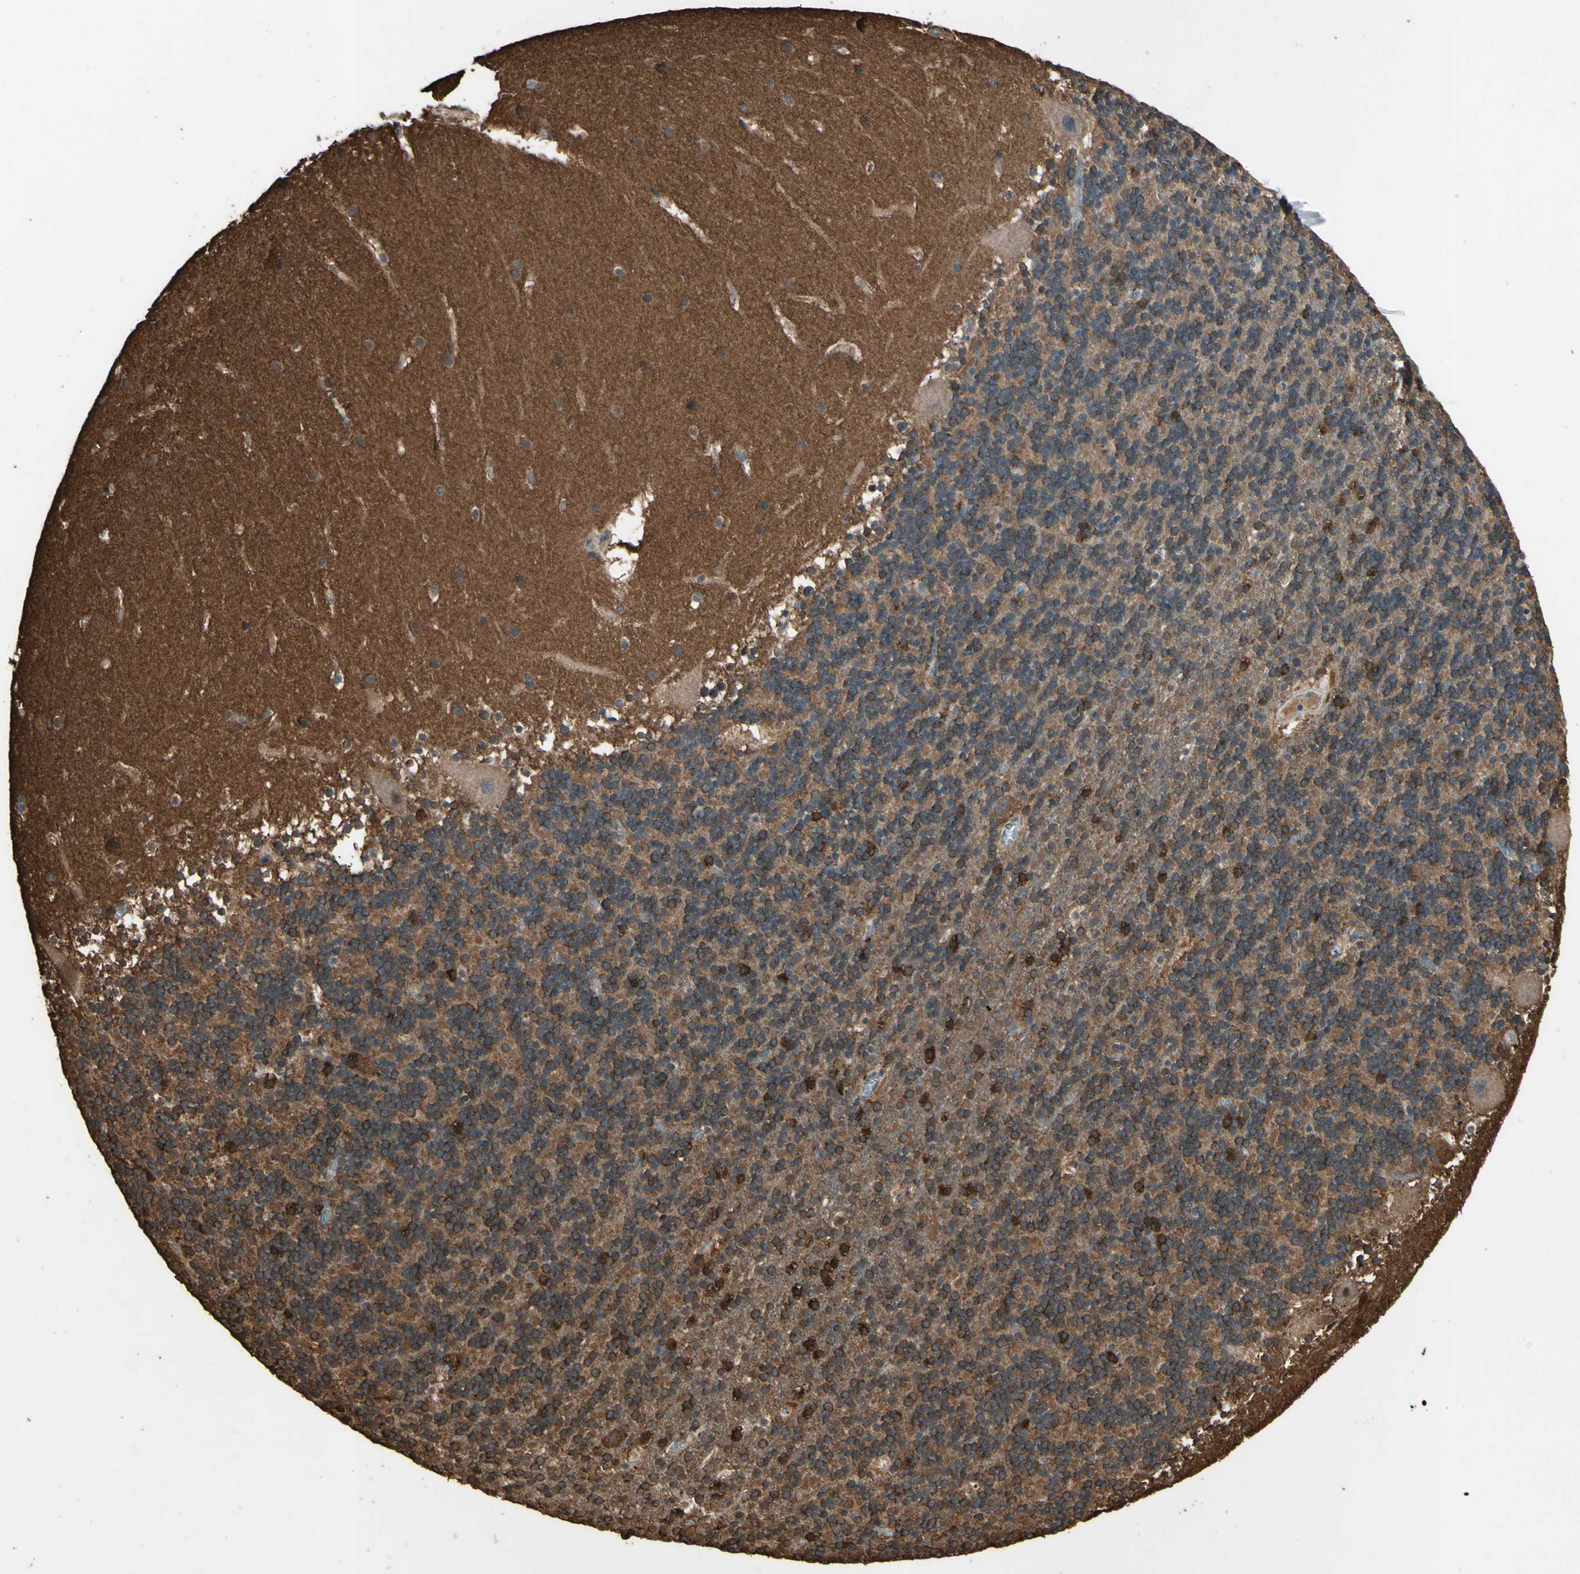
{"staining": {"intensity": "weak", "quantity": ">75%", "location": "cytoplasmic/membranous"}, "tissue": "cerebellum", "cell_type": "Cells in granular layer", "image_type": "normal", "snomed": [{"axis": "morphology", "description": "Normal tissue, NOS"}, {"axis": "topography", "description": "Cerebellum"}], "caption": "Immunohistochemistry (IHC) photomicrograph of unremarkable cerebellum: cerebellum stained using immunohistochemistry (IHC) shows low levels of weak protein expression localized specifically in the cytoplasmic/membranous of cells in granular layer, appearing as a cytoplasmic/membranous brown color.", "gene": "TSPO", "patient": {"sex": "male", "age": 45}}